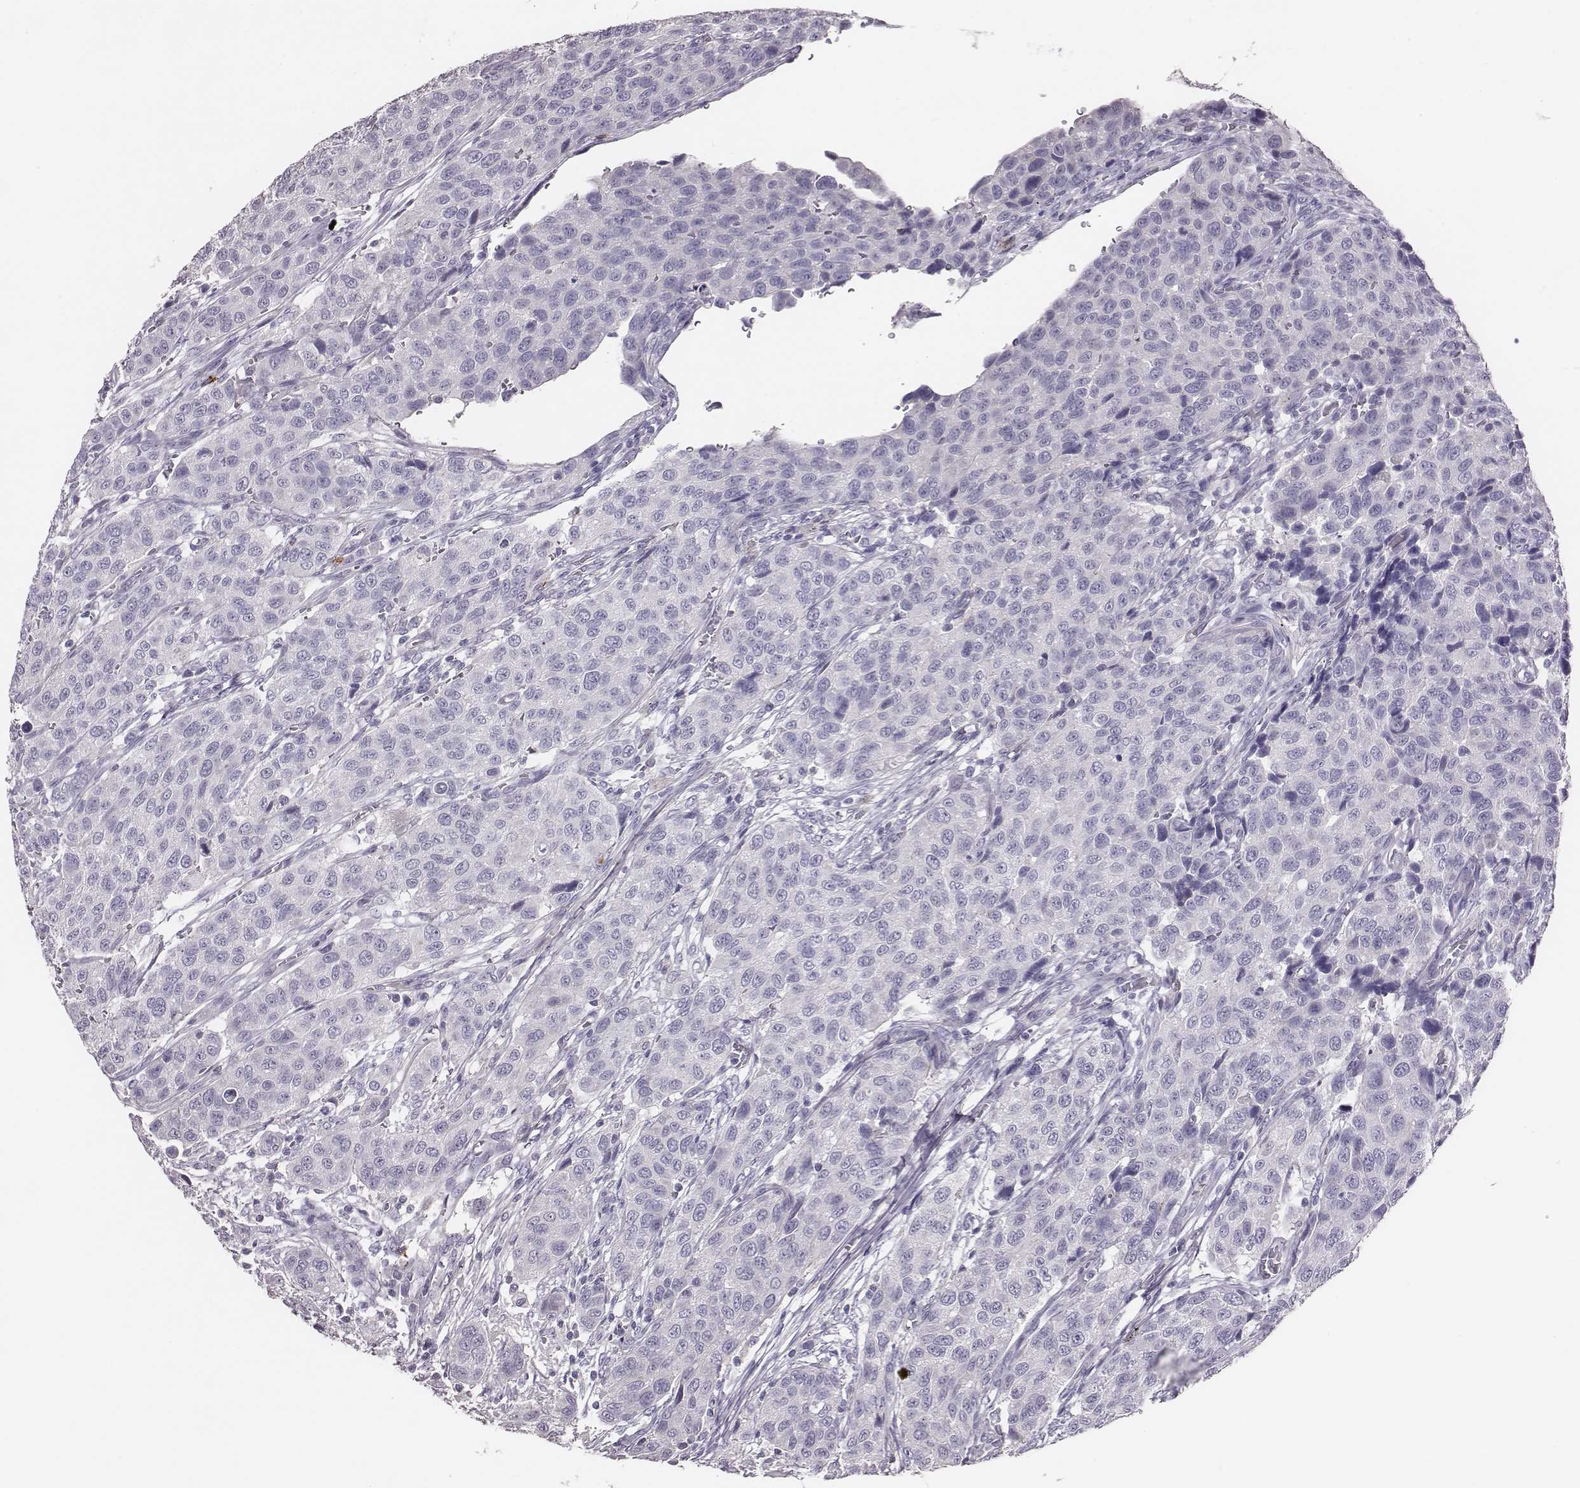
{"staining": {"intensity": "negative", "quantity": "none", "location": "none"}, "tissue": "urothelial cancer", "cell_type": "Tumor cells", "image_type": "cancer", "snomed": [{"axis": "morphology", "description": "Urothelial carcinoma, High grade"}, {"axis": "topography", "description": "Urinary bladder"}], "caption": "Tumor cells show no significant expression in urothelial cancer.", "gene": "P2RY10", "patient": {"sex": "female", "age": 58}}